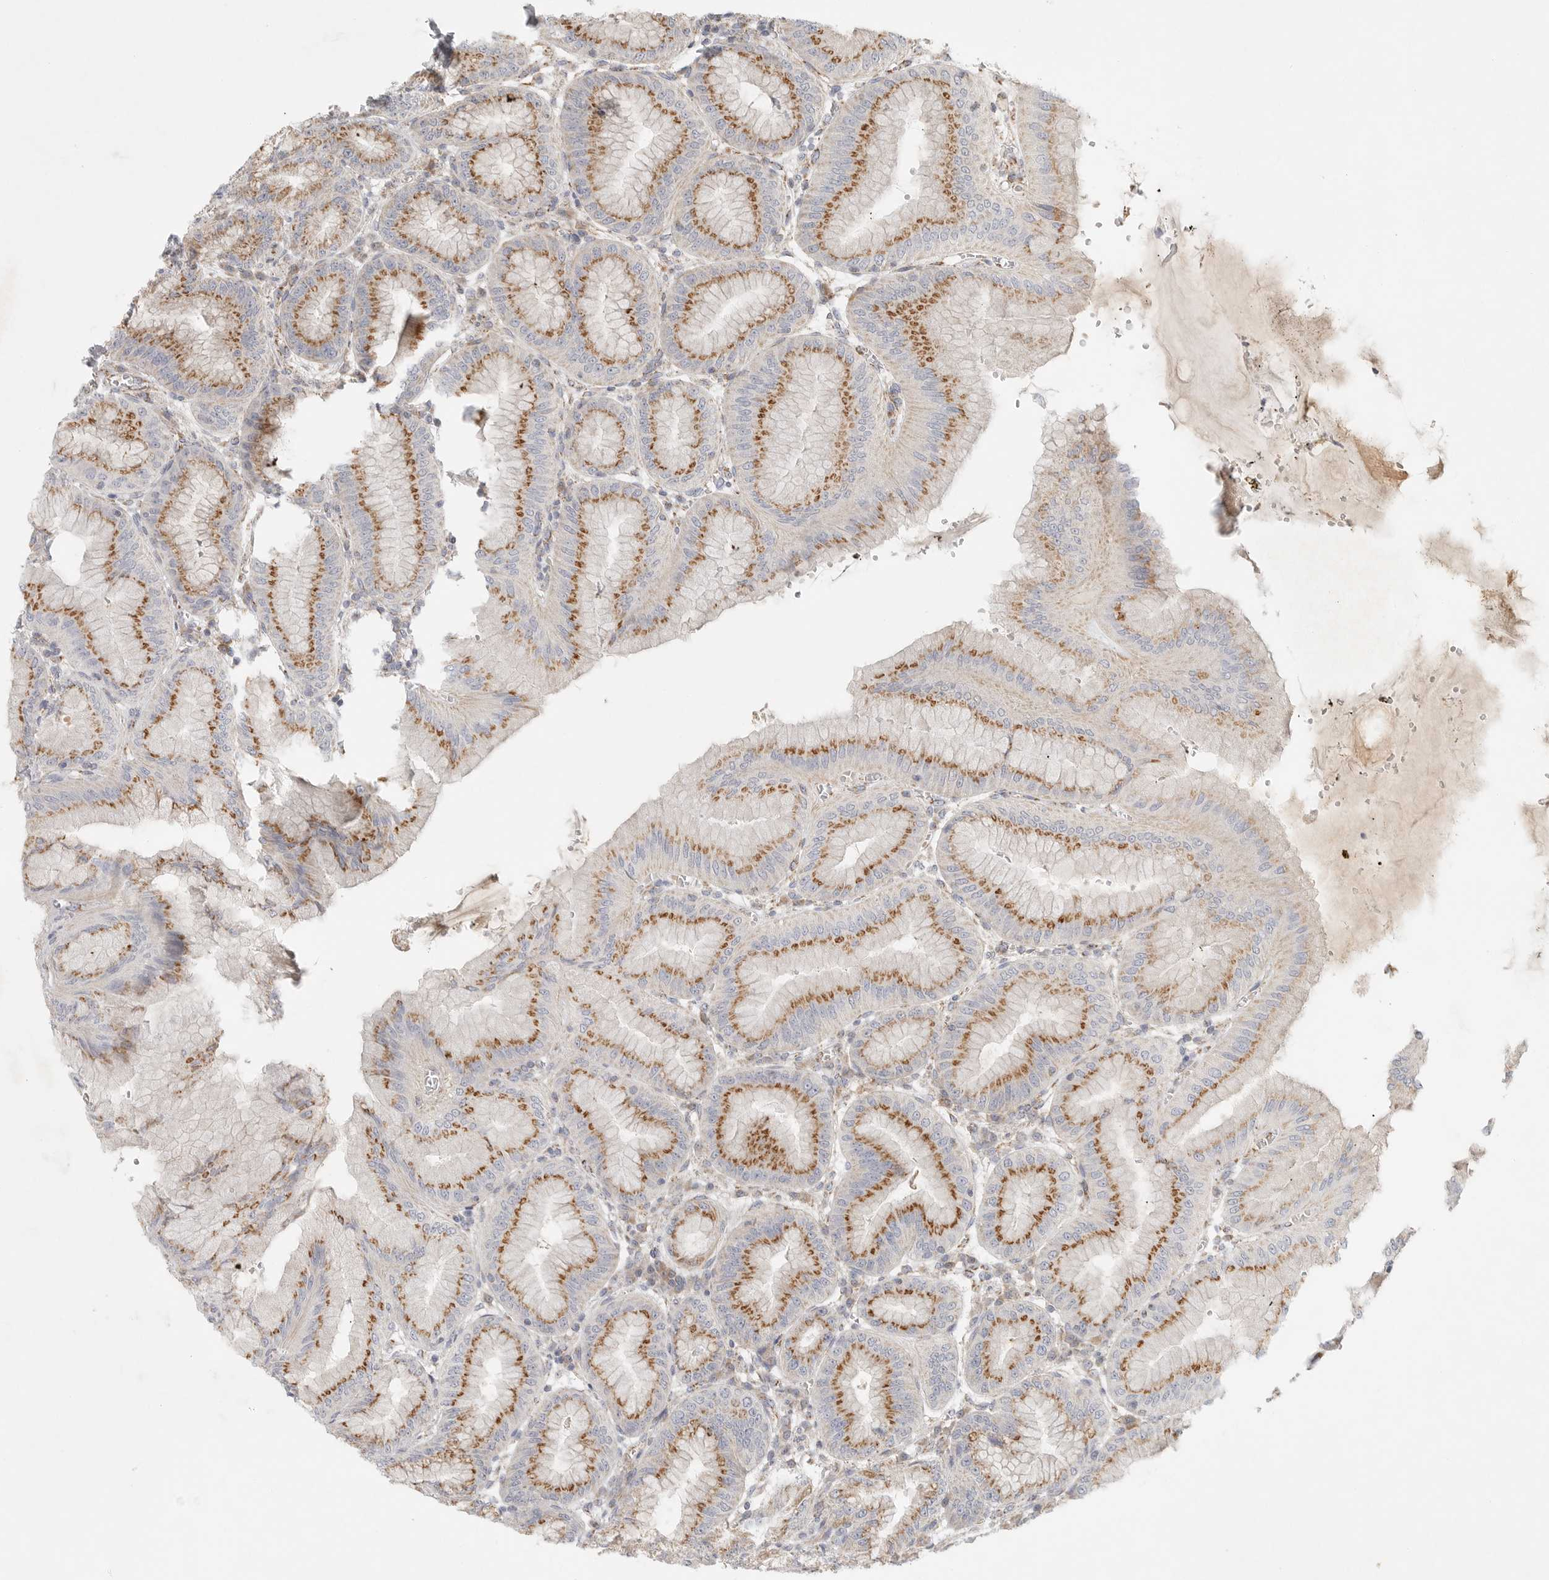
{"staining": {"intensity": "moderate", "quantity": ">75%", "location": "cytoplasmic/membranous"}, "tissue": "stomach", "cell_type": "Glandular cells", "image_type": "normal", "snomed": [{"axis": "morphology", "description": "Normal tissue, NOS"}, {"axis": "topography", "description": "Stomach, lower"}], "caption": "Immunohistochemistry (IHC) (DAB) staining of unremarkable stomach demonstrates moderate cytoplasmic/membranous protein staining in about >75% of glandular cells. (IHC, brightfield microscopy, high magnification).", "gene": "SLC25A26", "patient": {"sex": "male", "age": 71}}